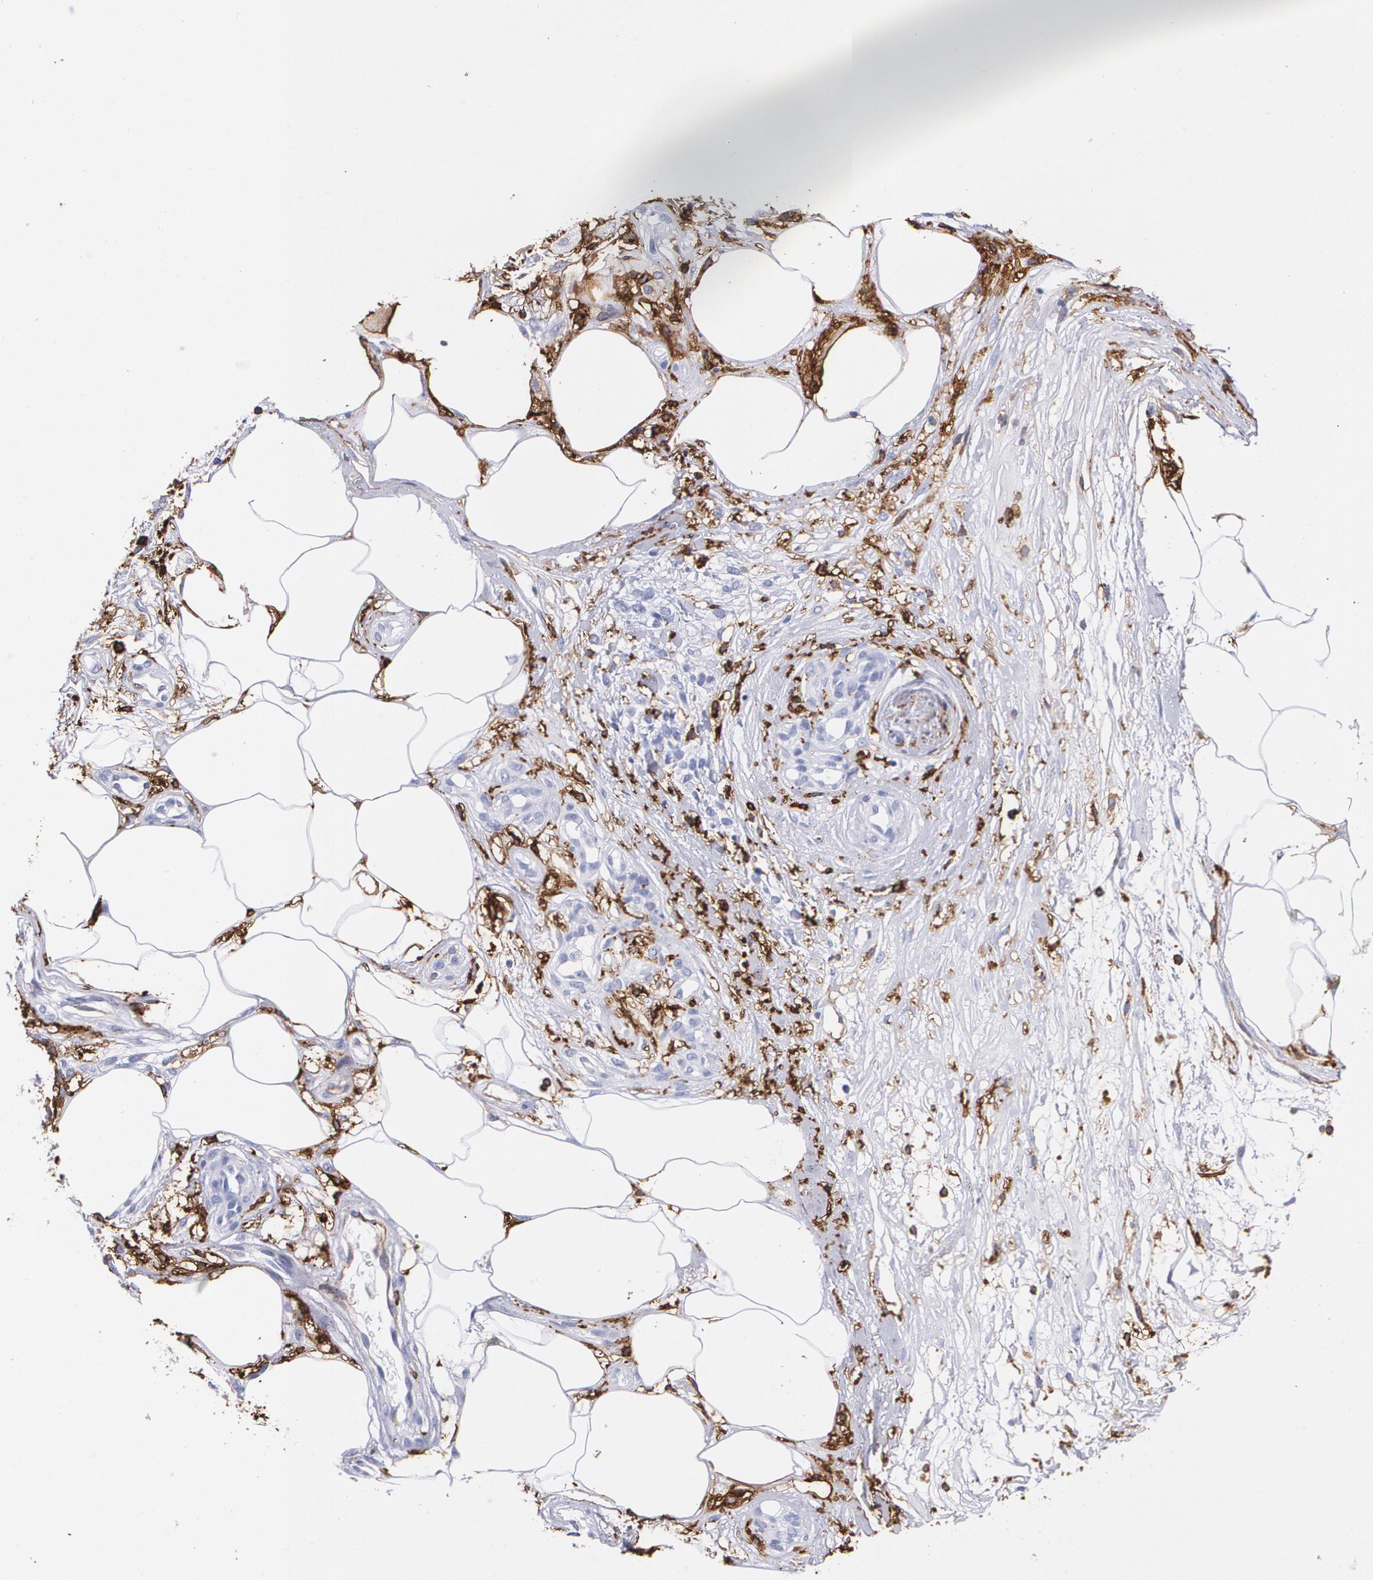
{"staining": {"intensity": "weak", "quantity": ">75%", "location": "cytoplasmic/membranous"}, "tissue": "melanoma", "cell_type": "Tumor cells", "image_type": "cancer", "snomed": [{"axis": "morphology", "description": "Malignant melanoma, NOS"}, {"axis": "topography", "description": "Skin"}], "caption": "Human melanoma stained with a brown dye displays weak cytoplasmic/membranous positive staining in about >75% of tumor cells.", "gene": "HLA-DRA", "patient": {"sex": "female", "age": 85}}